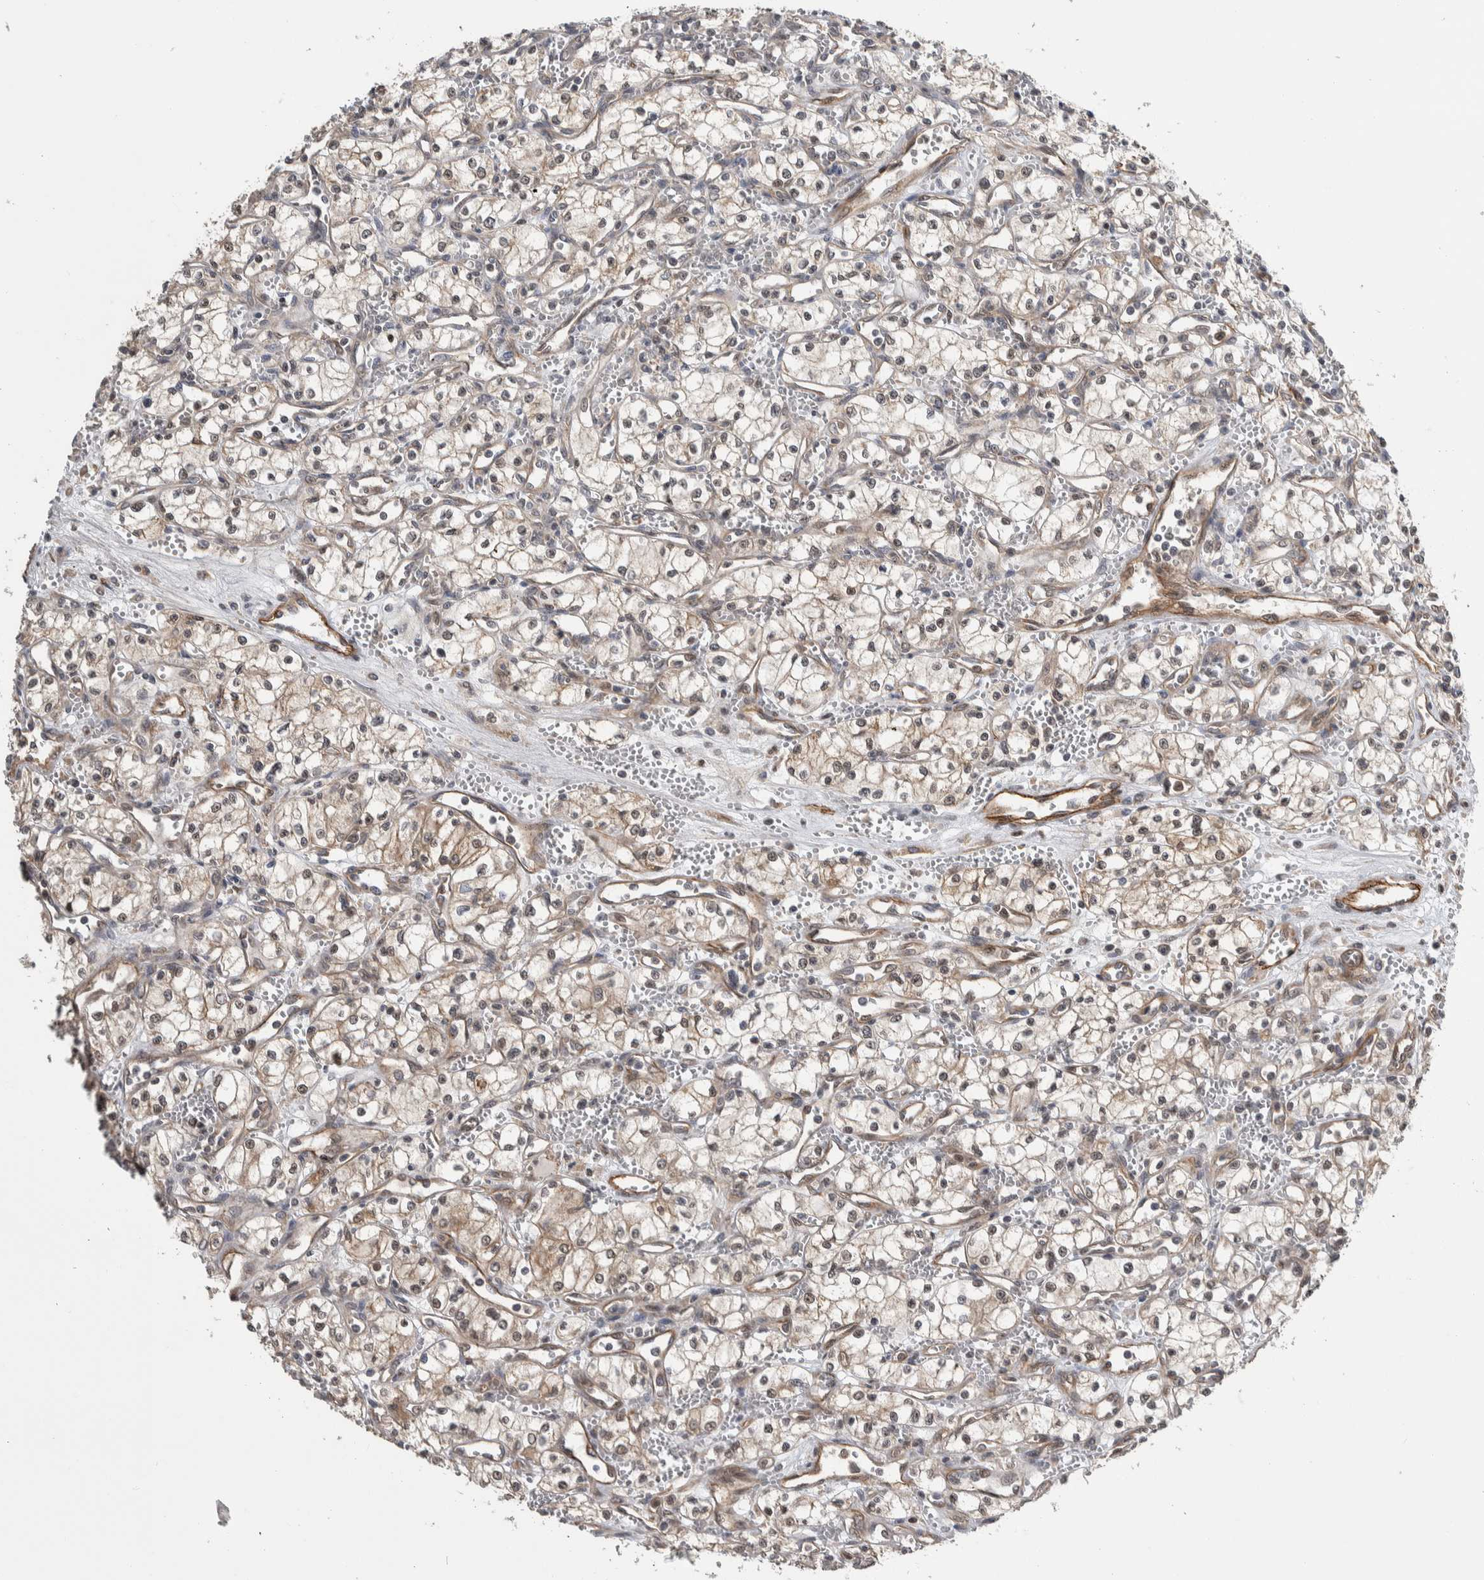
{"staining": {"intensity": "weak", "quantity": "<25%", "location": "cytoplasmic/membranous,nuclear"}, "tissue": "renal cancer", "cell_type": "Tumor cells", "image_type": "cancer", "snomed": [{"axis": "morphology", "description": "Adenocarcinoma, NOS"}, {"axis": "topography", "description": "Kidney"}], "caption": "Histopathology image shows no protein staining in tumor cells of renal cancer tissue.", "gene": "PRDM4", "patient": {"sex": "male", "age": 59}}